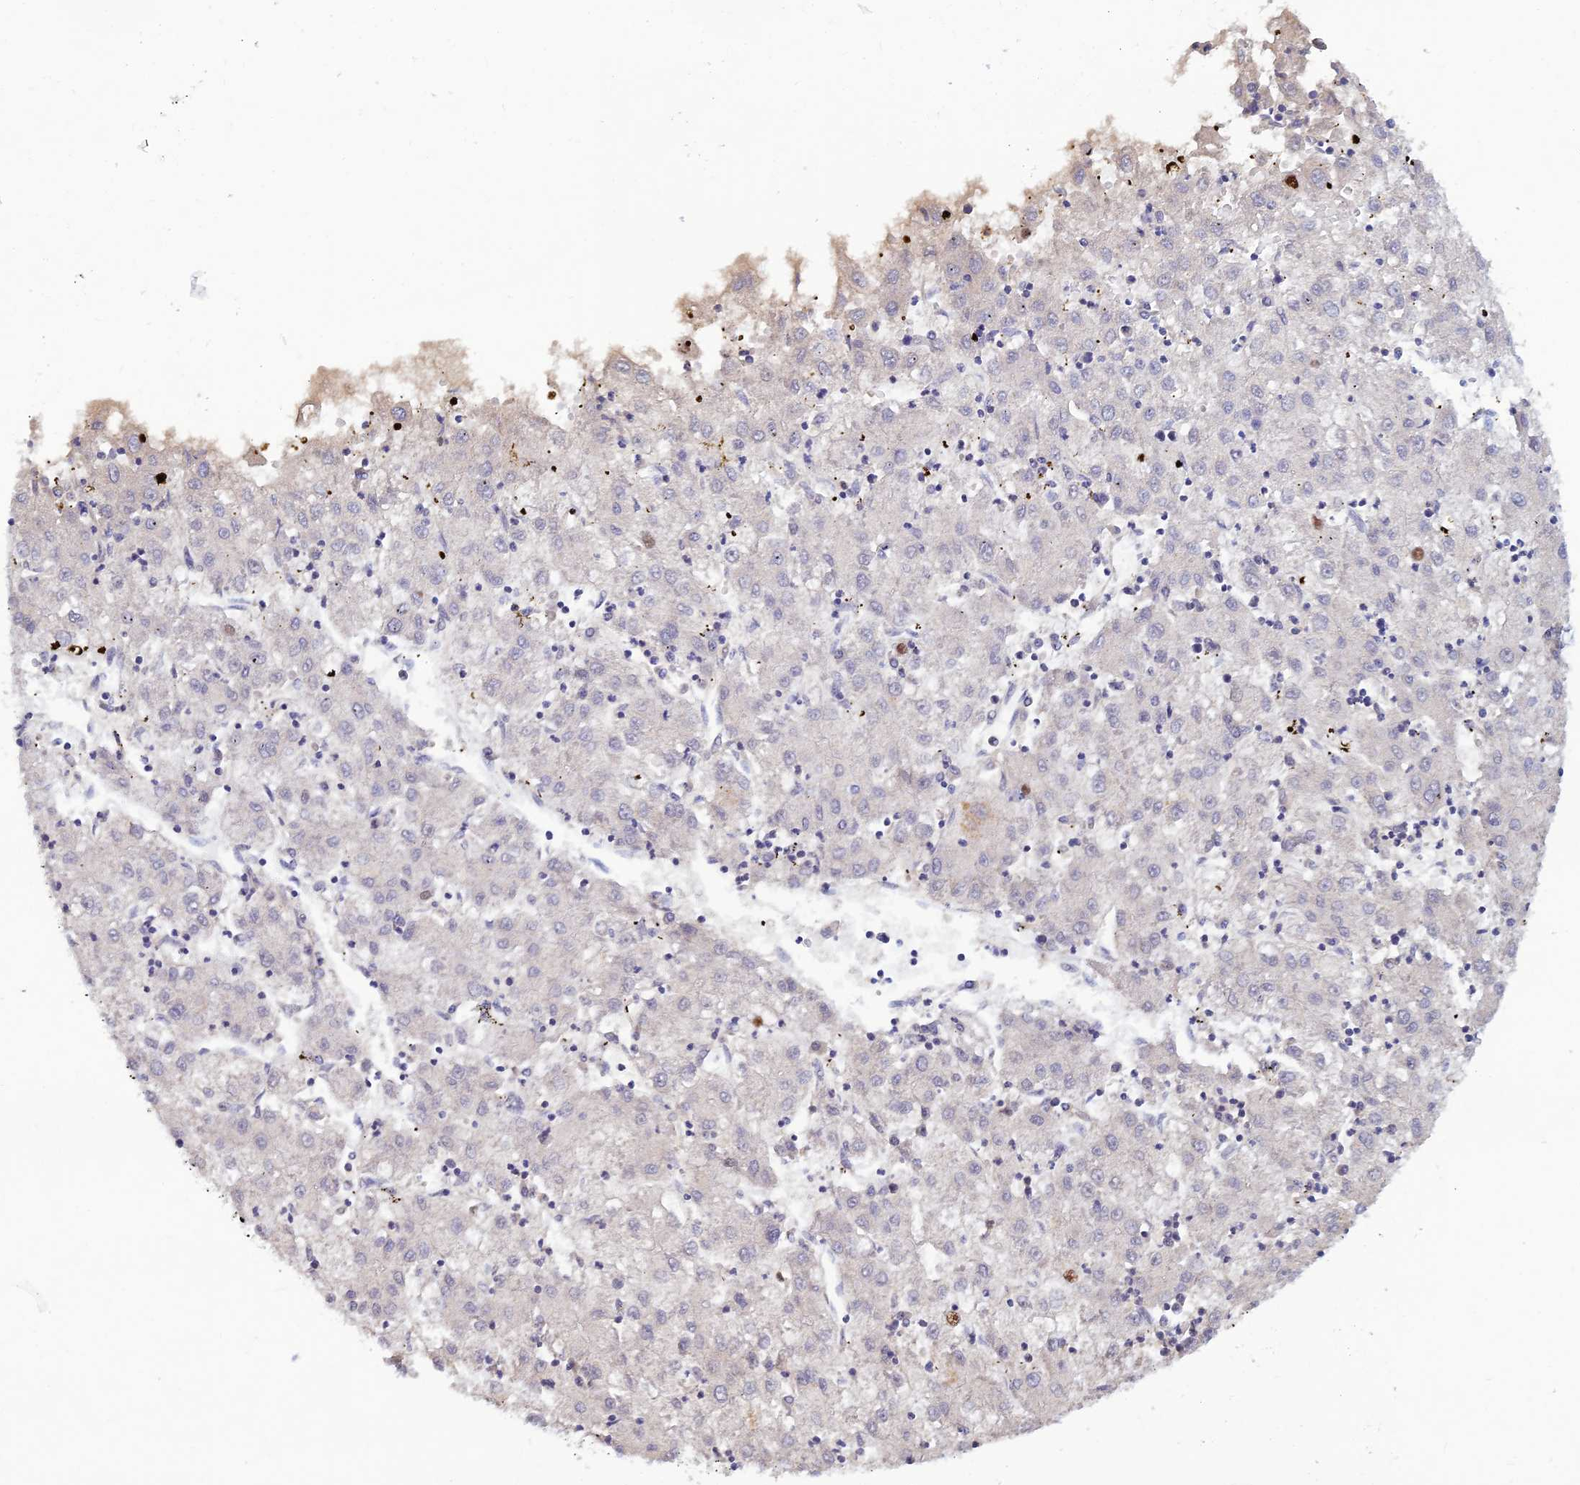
{"staining": {"intensity": "negative", "quantity": "none", "location": "none"}, "tissue": "liver cancer", "cell_type": "Tumor cells", "image_type": "cancer", "snomed": [{"axis": "morphology", "description": "Carcinoma, Hepatocellular, NOS"}, {"axis": "topography", "description": "Liver"}], "caption": "An immunohistochemistry (IHC) photomicrograph of liver cancer is shown. There is no staining in tumor cells of liver cancer.", "gene": "FASTKD5", "patient": {"sex": "male", "age": 72}}